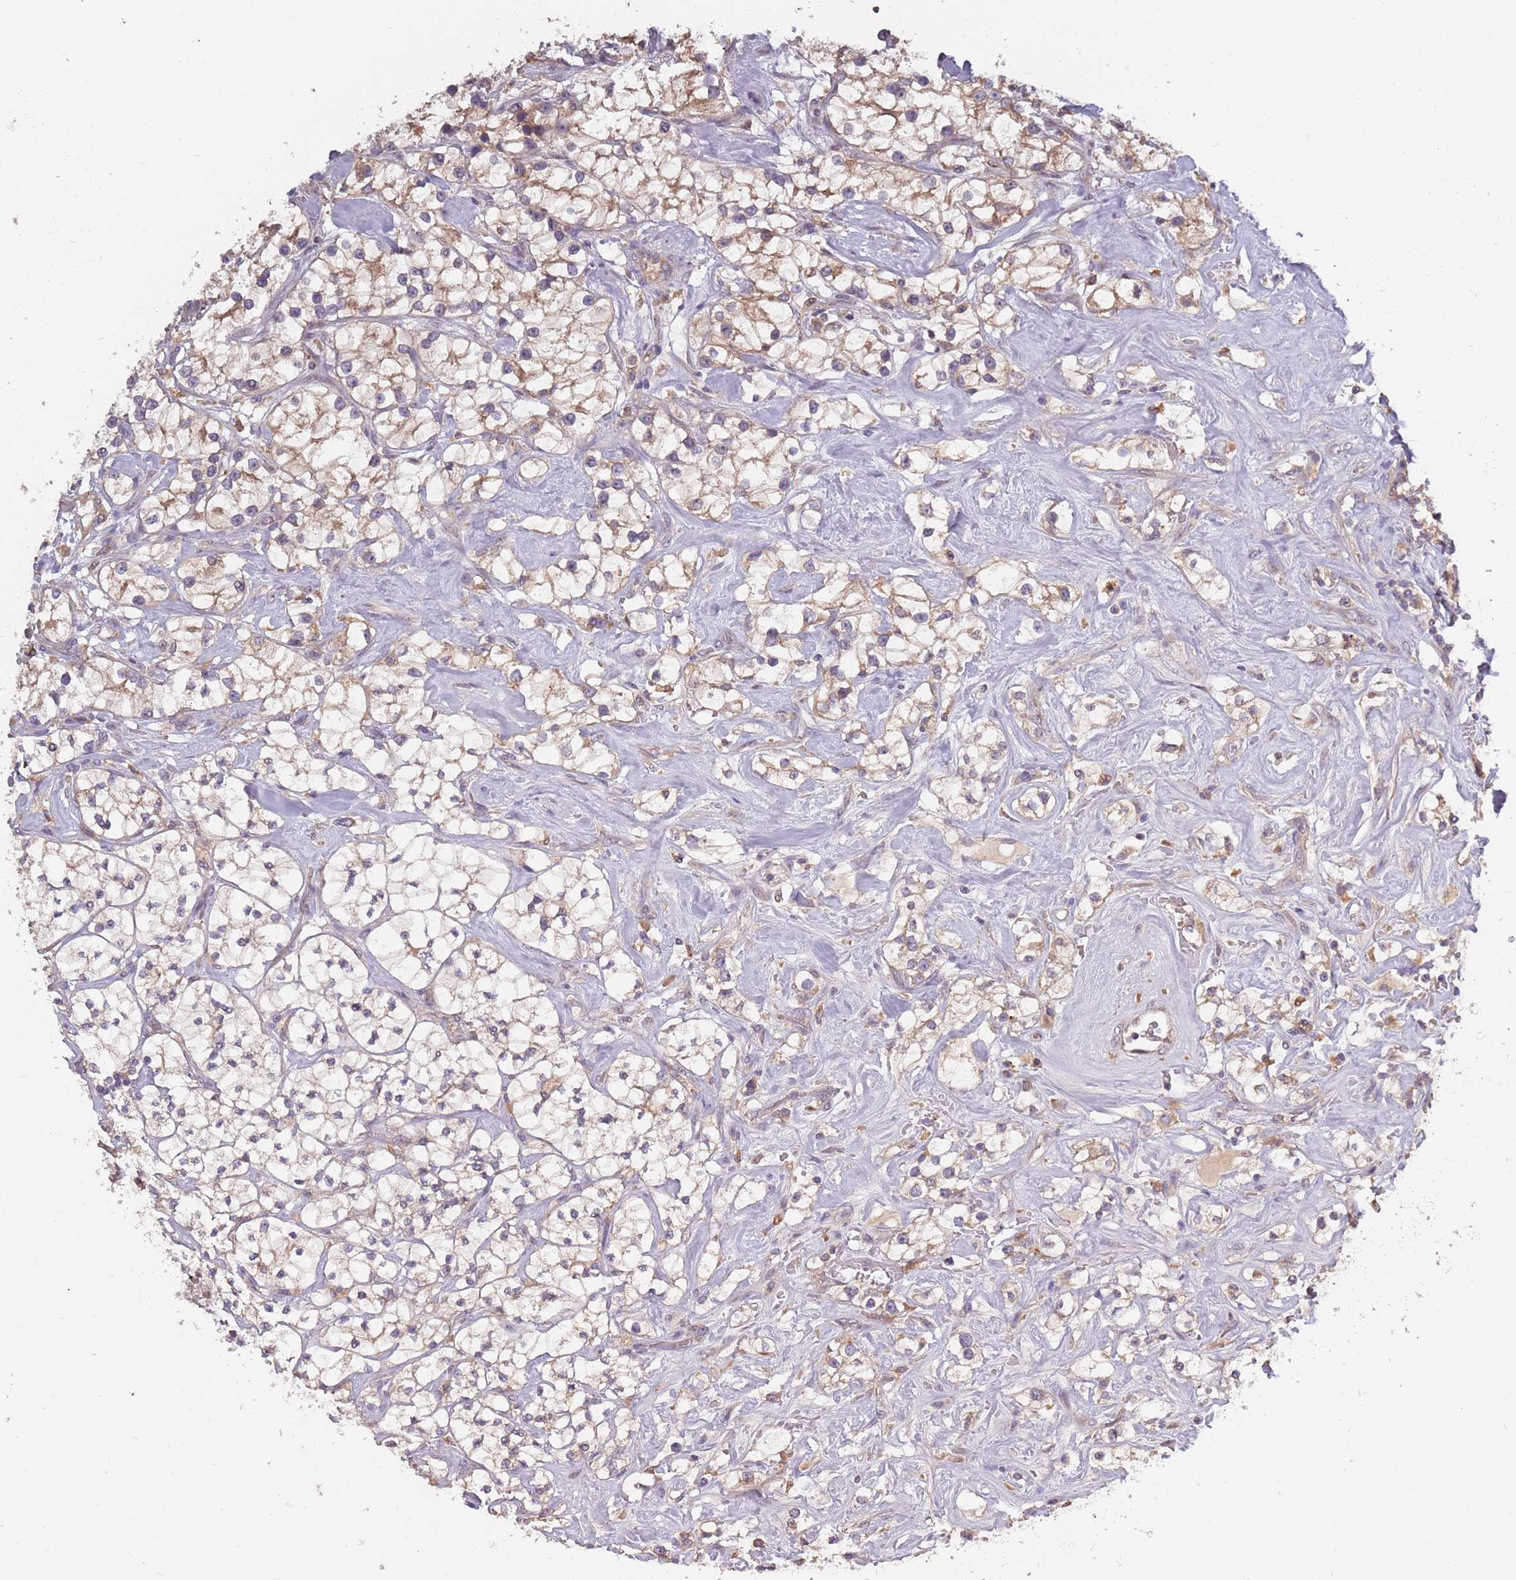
{"staining": {"intensity": "moderate", "quantity": "<25%", "location": "cytoplasmic/membranous"}, "tissue": "renal cancer", "cell_type": "Tumor cells", "image_type": "cancer", "snomed": [{"axis": "morphology", "description": "Adenocarcinoma, NOS"}, {"axis": "topography", "description": "Kidney"}], "caption": "Protein staining of renal adenocarcinoma tissue displays moderate cytoplasmic/membranous positivity in approximately <25% of tumor cells.", "gene": "USP32", "patient": {"sex": "male", "age": 77}}